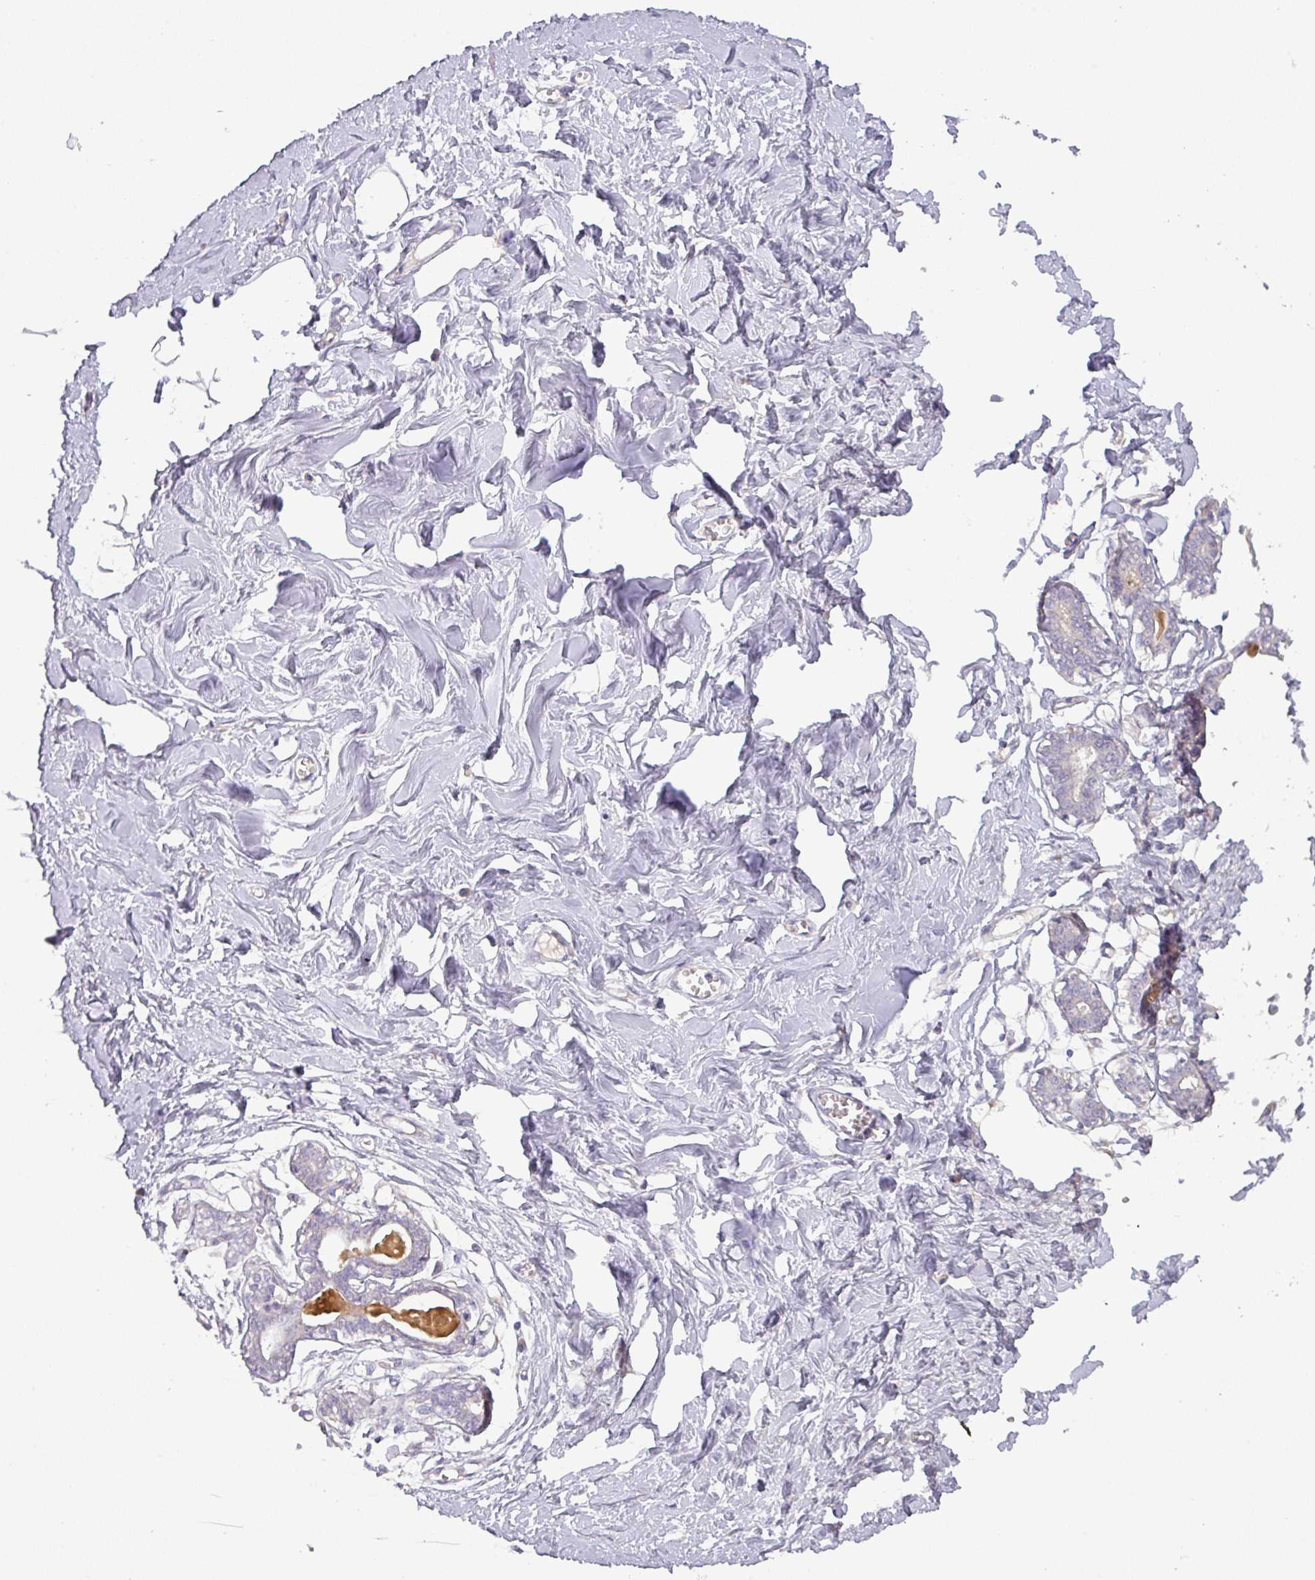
{"staining": {"intensity": "negative", "quantity": "none", "location": "none"}, "tissue": "breast", "cell_type": "Adipocytes", "image_type": "normal", "snomed": [{"axis": "morphology", "description": "Normal tissue, NOS"}, {"axis": "topography", "description": "Breast"}], "caption": "Histopathology image shows no significant protein staining in adipocytes of normal breast. (DAB (3,3'-diaminobenzidine) immunohistochemistry (IHC), high magnification).", "gene": "DRD5", "patient": {"sex": "female", "age": 27}}